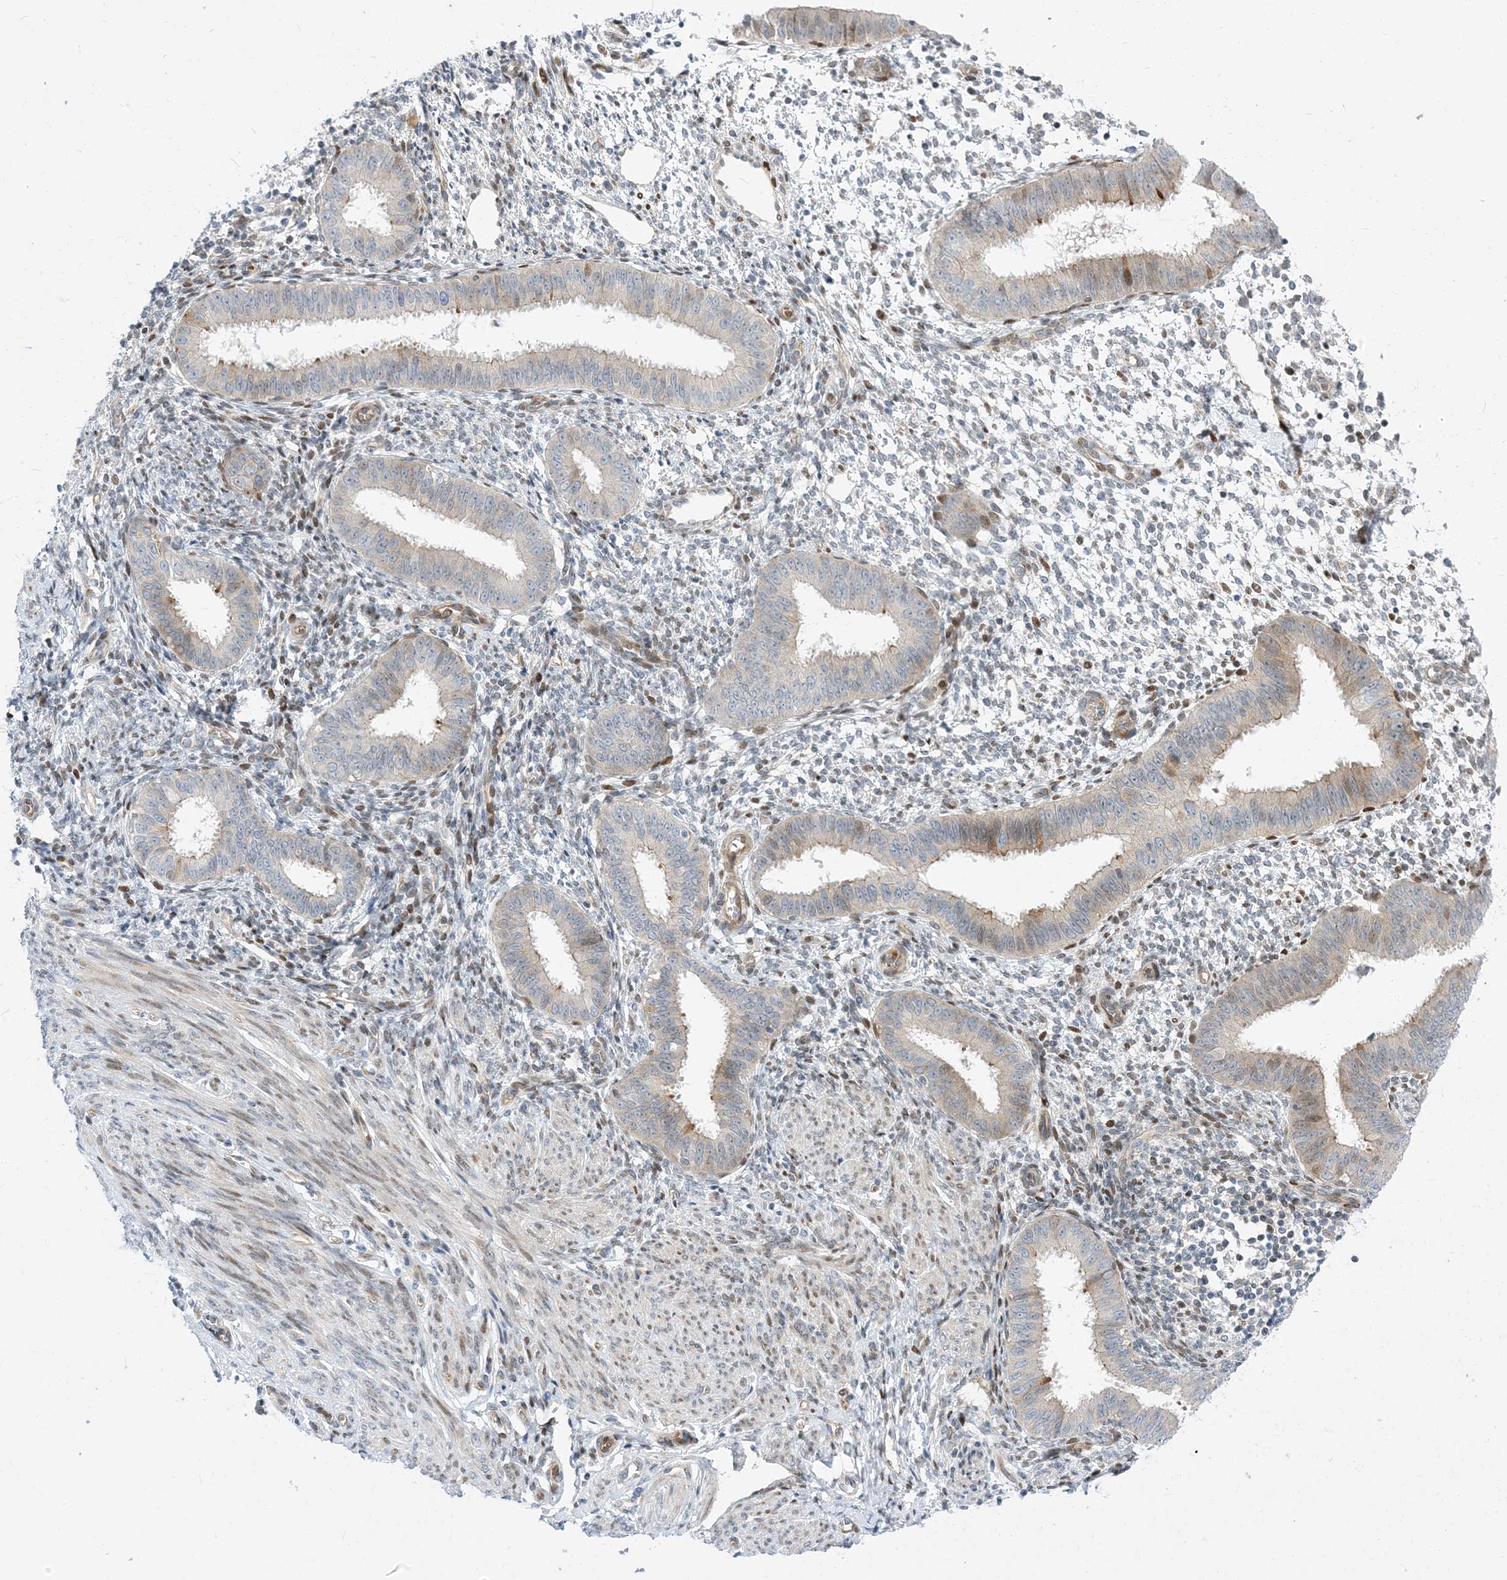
{"staining": {"intensity": "negative", "quantity": "none", "location": "none"}, "tissue": "endometrium", "cell_type": "Cells in endometrial stroma", "image_type": "normal", "snomed": [{"axis": "morphology", "description": "Normal tissue, NOS"}, {"axis": "topography", "description": "Uterus"}, {"axis": "topography", "description": "Endometrium"}], "caption": "Cells in endometrial stroma are negative for protein expression in normal human endometrium. (DAB (3,3'-diaminobenzidine) immunohistochemistry (IHC), high magnification).", "gene": "TYSND1", "patient": {"sex": "female", "age": 48}}